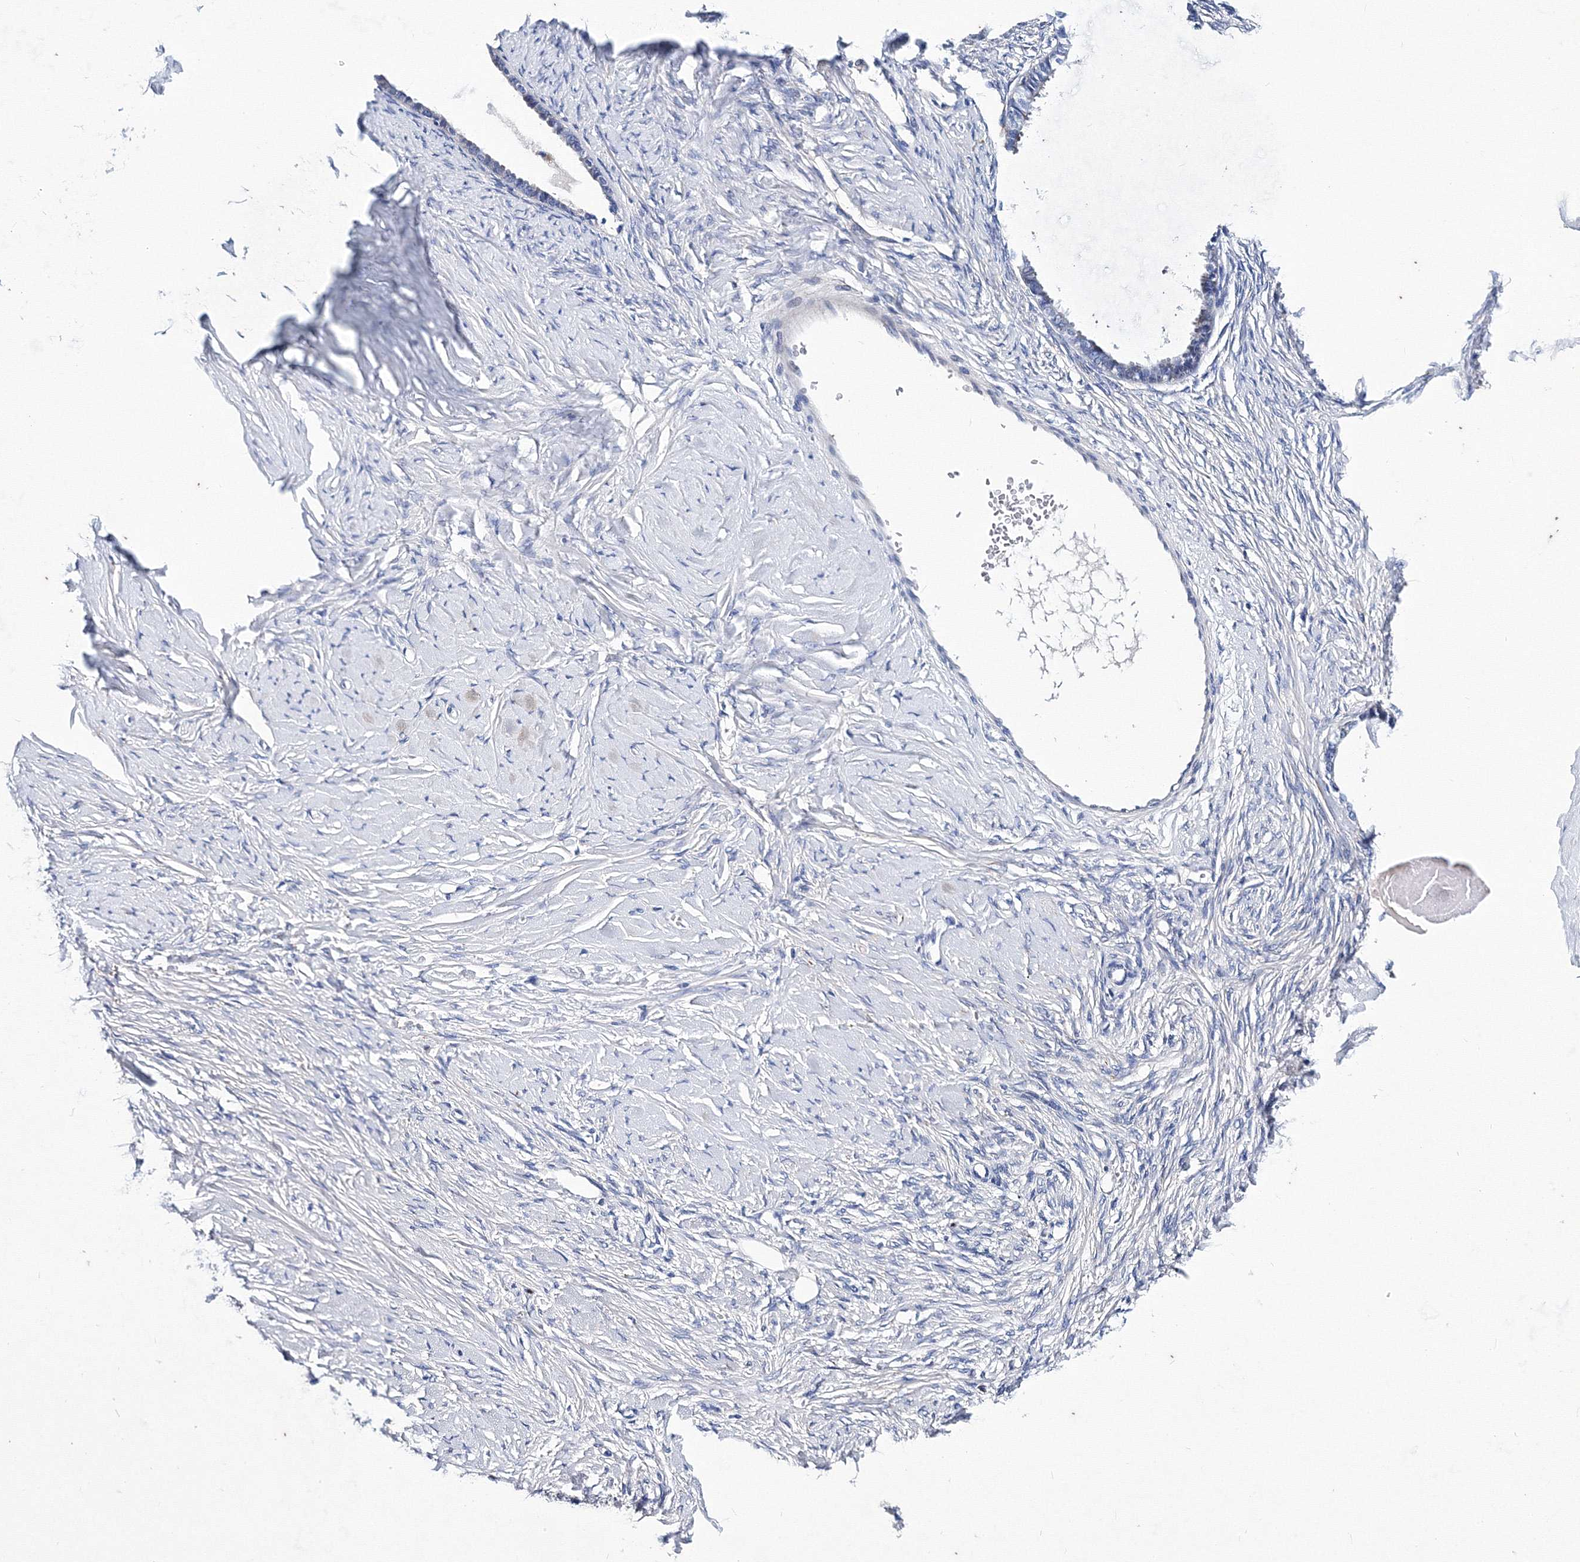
{"staining": {"intensity": "negative", "quantity": "none", "location": "none"}, "tissue": "ovarian cancer", "cell_type": "Tumor cells", "image_type": "cancer", "snomed": [{"axis": "morphology", "description": "Cystadenocarcinoma, serous, NOS"}, {"axis": "topography", "description": "Ovary"}], "caption": "Tumor cells show no significant protein expression in ovarian cancer.", "gene": "TRPM2", "patient": {"sex": "female", "age": 79}}